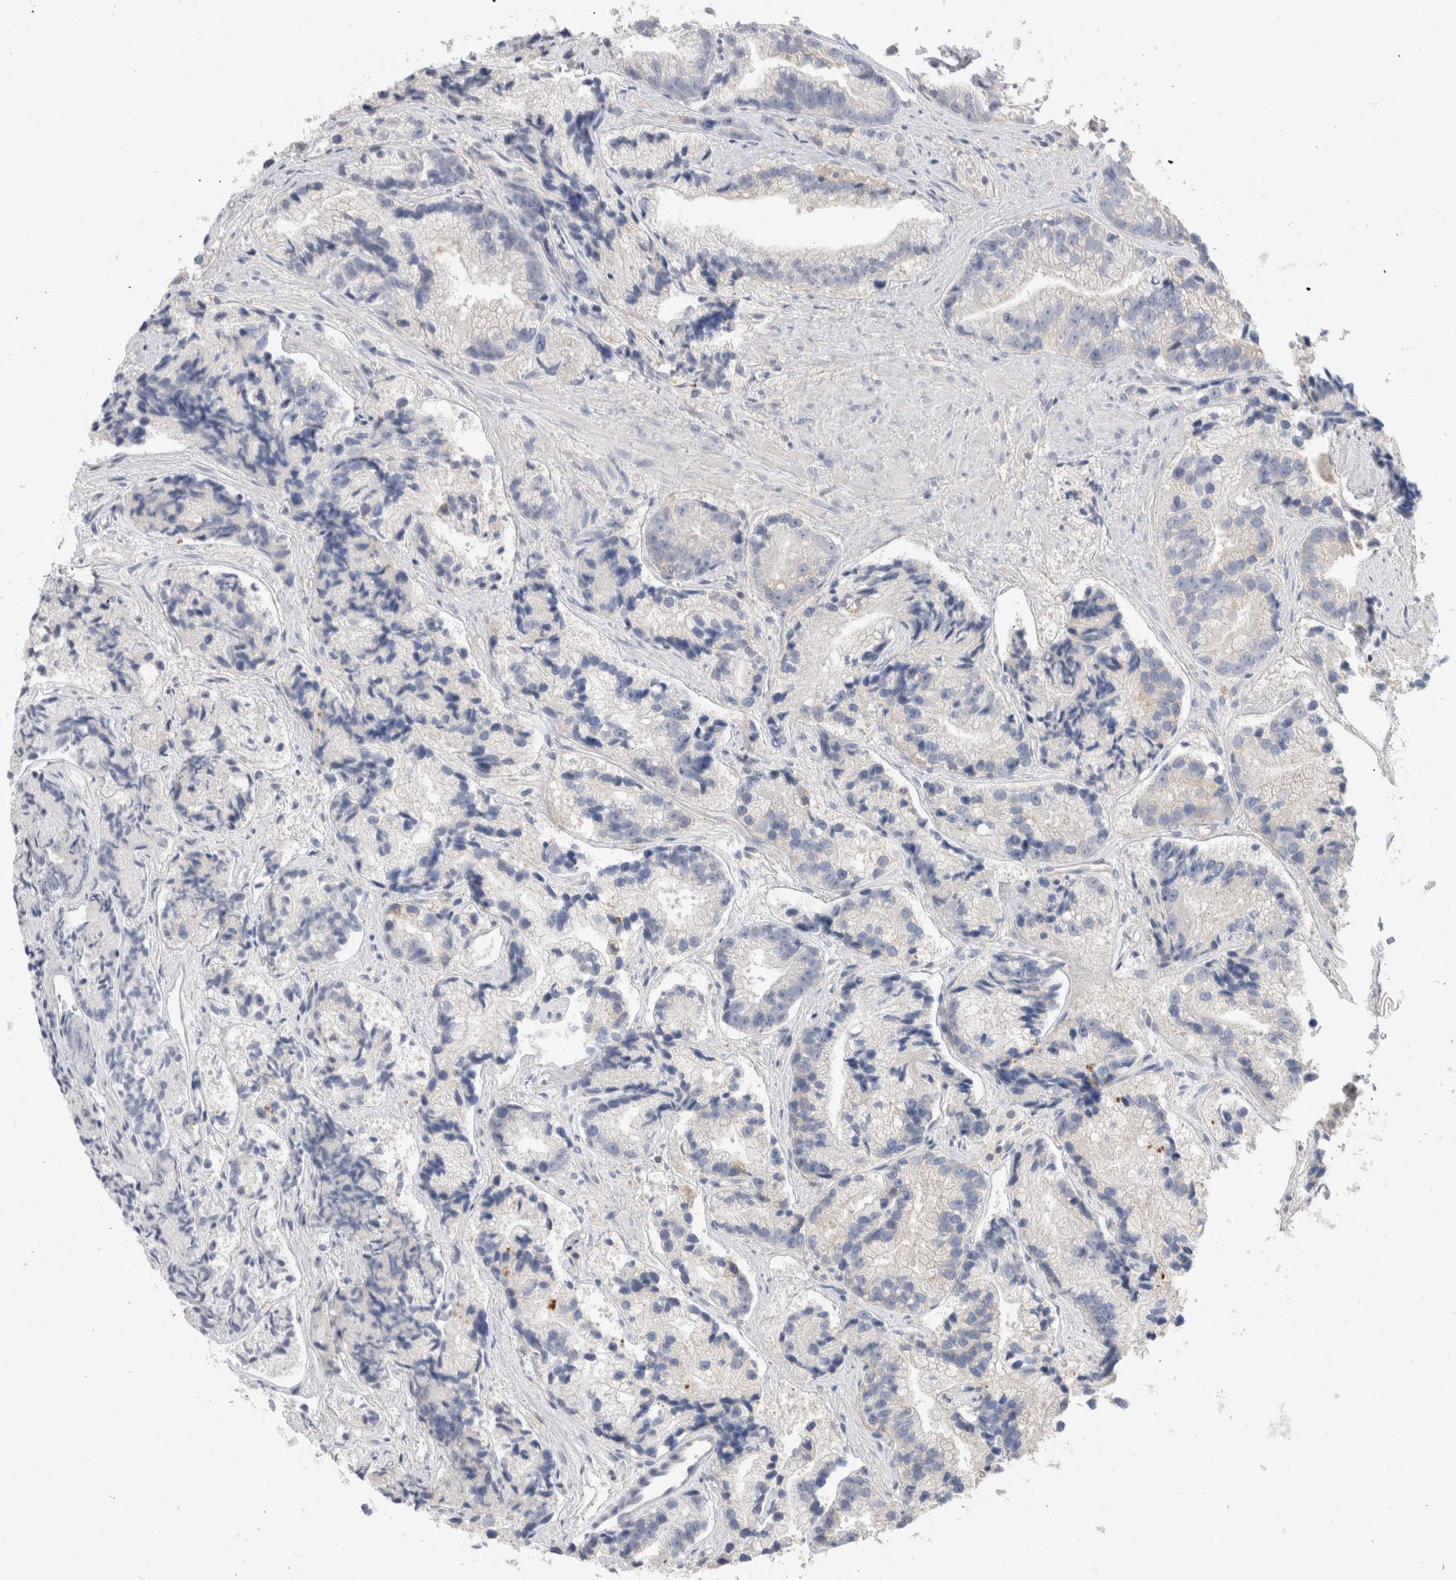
{"staining": {"intensity": "weak", "quantity": "<25%", "location": "cytoplasmic/membranous"}, "tissue": "prostate cancer", "cell_type": "Tumor cells", "image_type": "cancer", "snomed": [{"axis": "morphology", "description": "Adenocarcinoma, Low grade"}, {"axis": "topography", "description": "Prostate"}], "caption": "DAB (3,3'-diaminobenzidine) immunohistochemical staining of human prostate cancer displays no significant expression in tumor cells.", "gene": "CAPN2", "patient": {"sex": "male", "age": 89}}